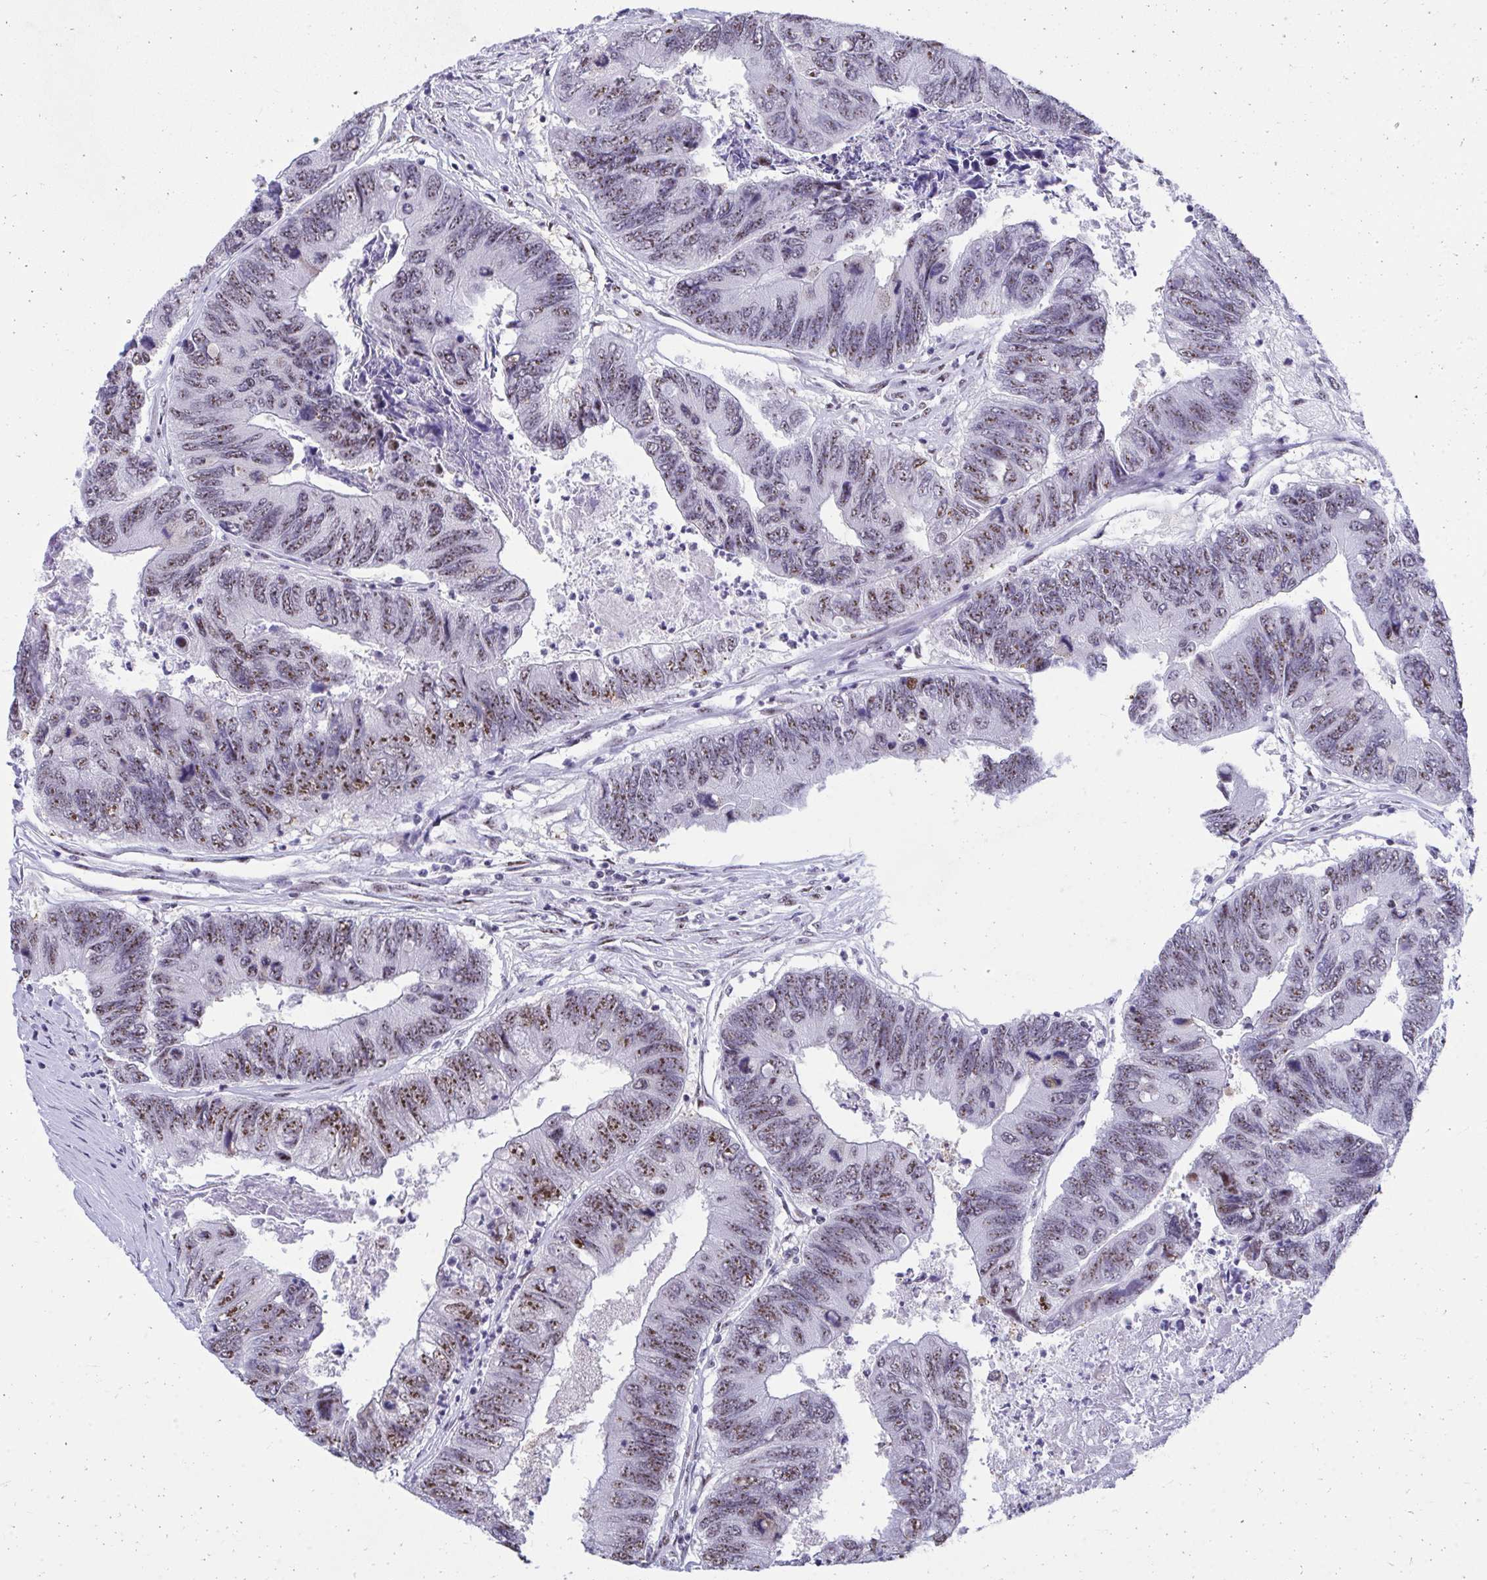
{"staining": {"intensity": "moderate", "quantity": "25%-75%", "location": "nuclear"}, "tissue": "colorectal cancer", "cell_type": "Tumor cells", "image_type": "cancer", "snomed": [{"axis": "morphology", "description": "Adenocarcinoma, NOS"}, {"axis": "topography", "description": "Colon"}], "caption": "Protein analysis of colorectal adenocarcinoma tissue exhibits moderate nuclear staining in approximately 25%-75% of tumor cells.", "gene": "PELP1", "patient": {"sex": "female", "age": 67}}